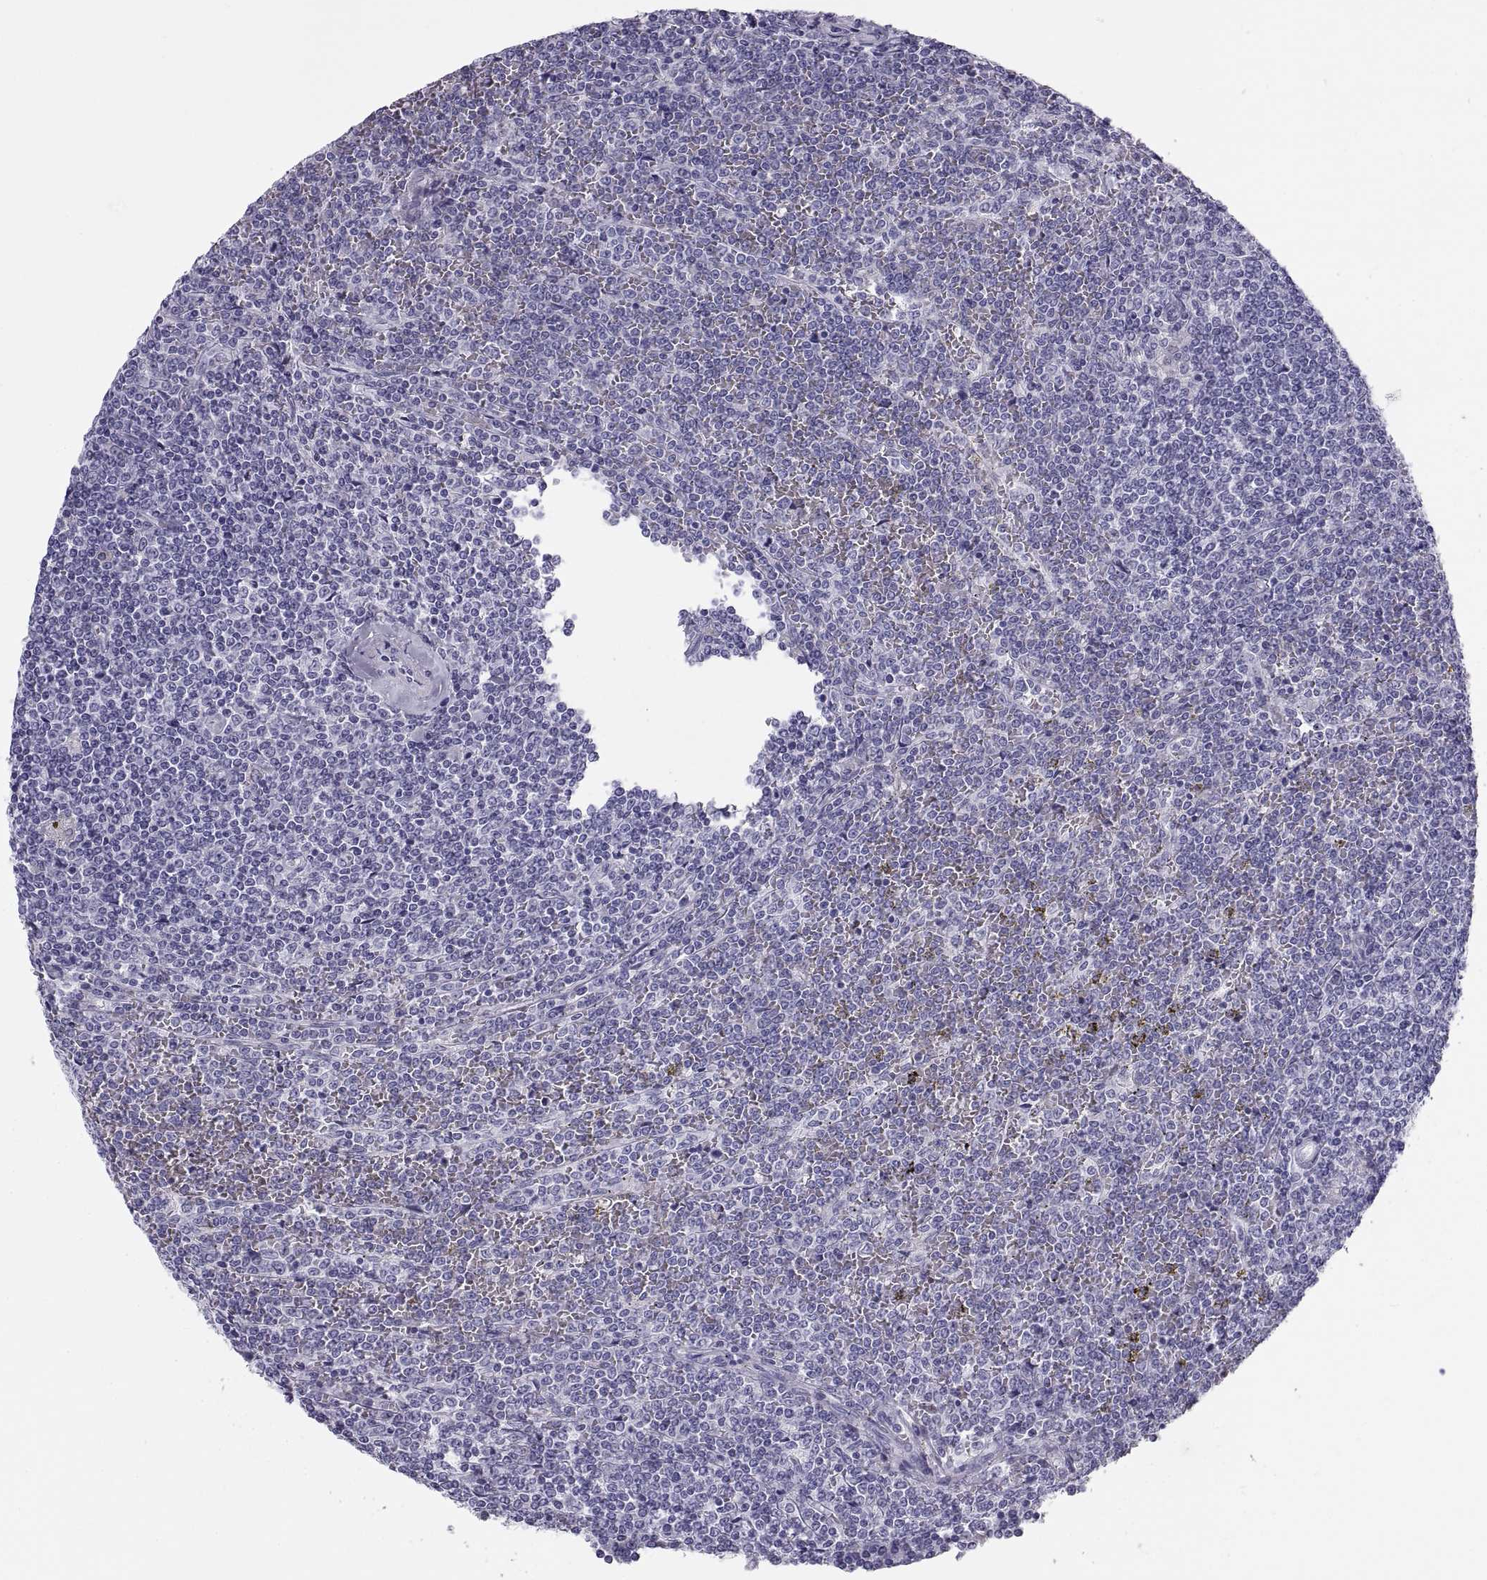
{"staining": {"intensity": "negative", "quantity": "none", "location": "none"}, "tissue": "lymphoma", "cell_type": "Tumor cells", "image_type": "cancer", "snomed": [{"axis": "morphology", "description": "Malignant lymphoma, non-Hodgkin's type, Low grade"}, {"axis": "topography", "description": "Spleen"}], "caption": "The immunohistochemistry photomicrograph has no significant expression in tumor cells of malignant lymphoma, non-Hodgkin's type (low-grade) tissue. The staining was performed using DAB to visualize the protein expression in brown, while the nuclei were stained in blue with hematoxylin (Magnification: 20x).", "gene": "PAX2", "patient": {"sex": "female", "age": 19}}